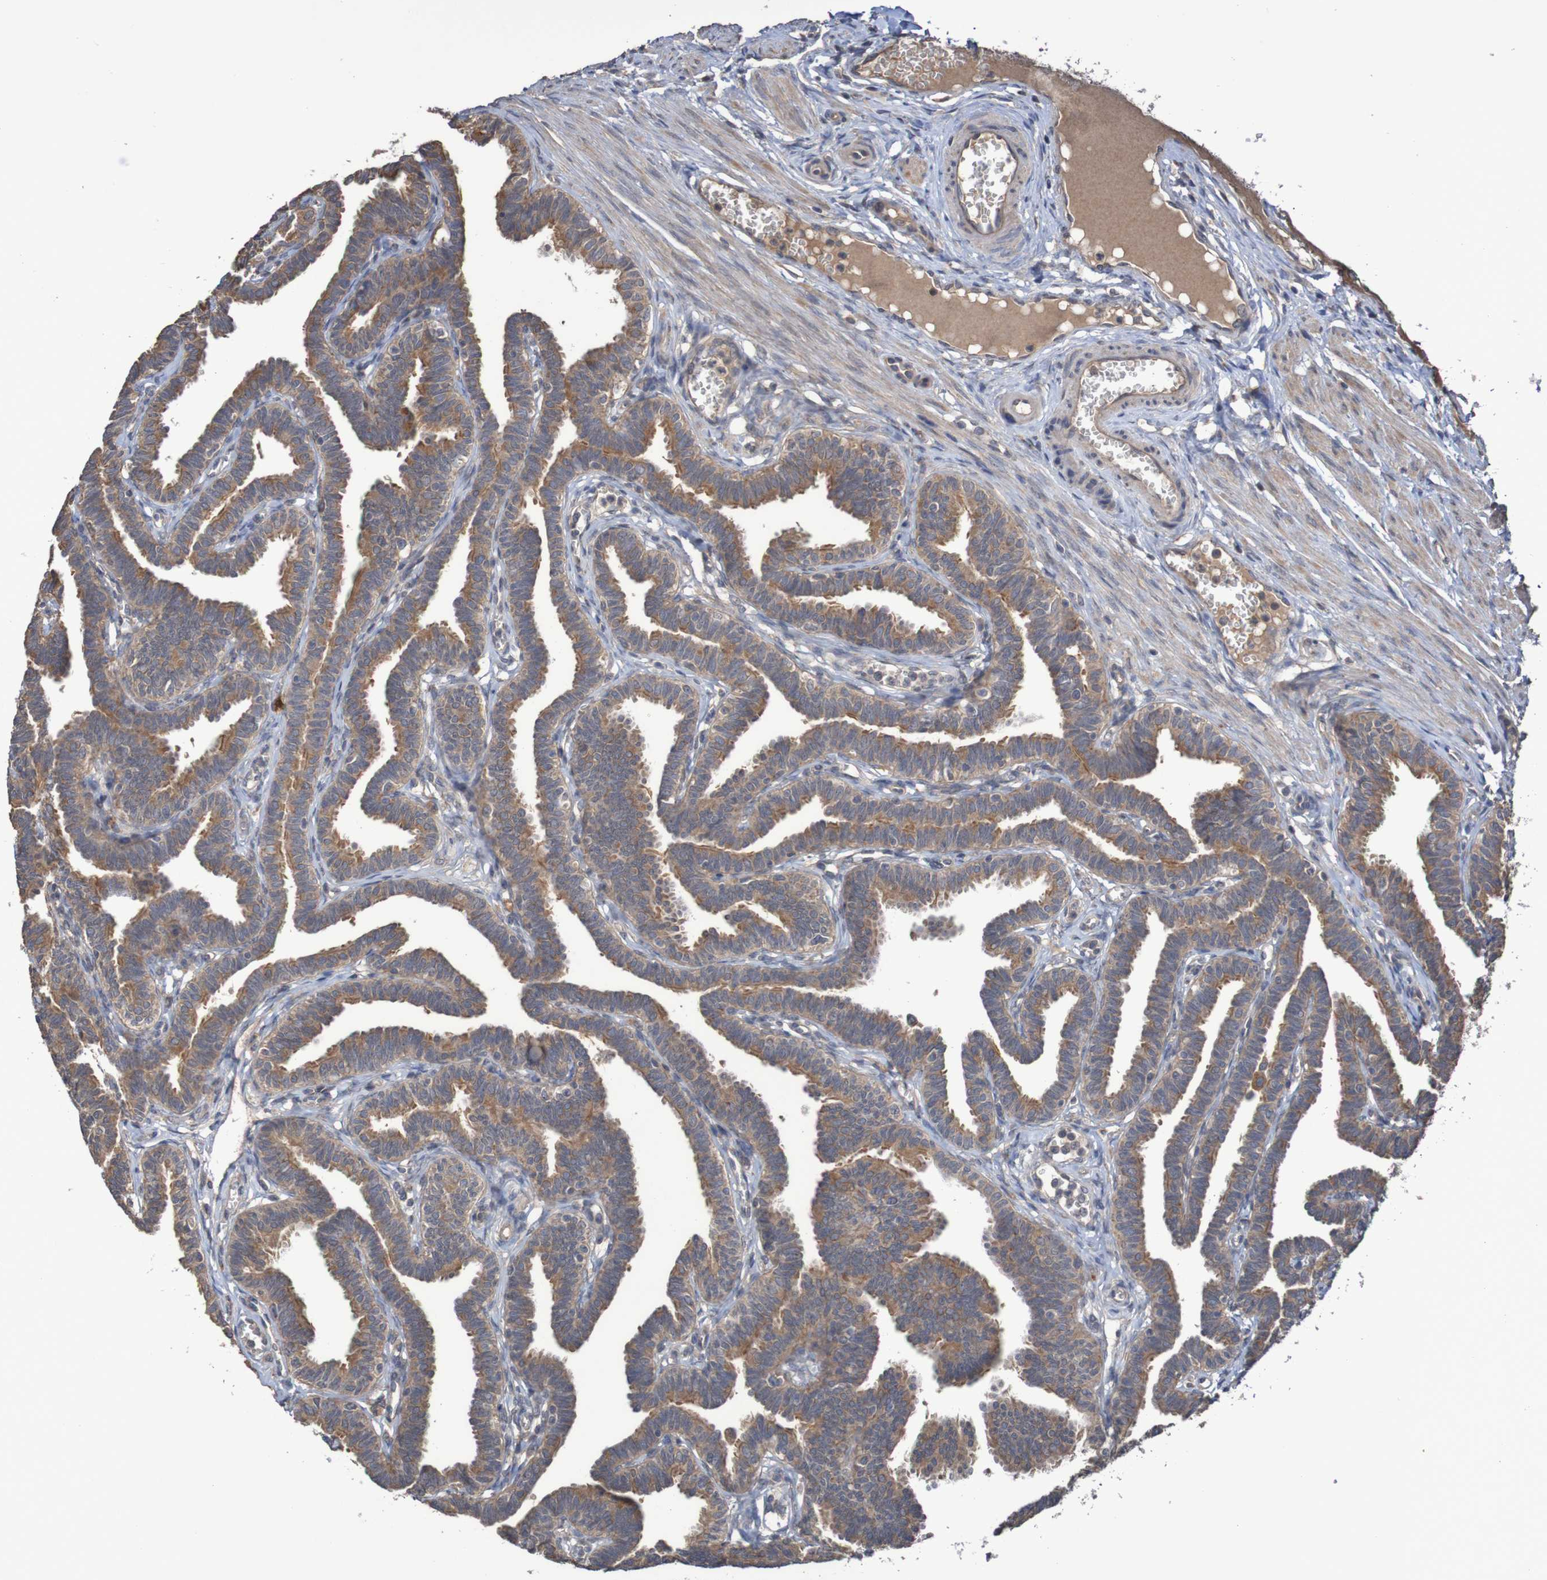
{"staining": {"intensity": "moderate", "quantity": ">75%", "location": "cytoplasmic/membranous"}, "tissue": "fallopian tube", "cell_type": "Glandular cells", "image_type": "normal", "snomed": [{"axis": "morphology", "description": "Normal tissue, NOS"}, {"axis": "topography", "description": "Fallopian tube"}, {"axis": "topography", "description": "Ovary"}], "caption": "Immunohistochemistry (IHC) of normal human fallopian tube displays medium levels of moderate cytoplasmic/membranous positivity in approximately >75% of glandular cells. (DAB = brown stain, brightfield microscopy at high magnification).", "gene": "PHYH", "patient": {"sex": "female", "age": 23}}